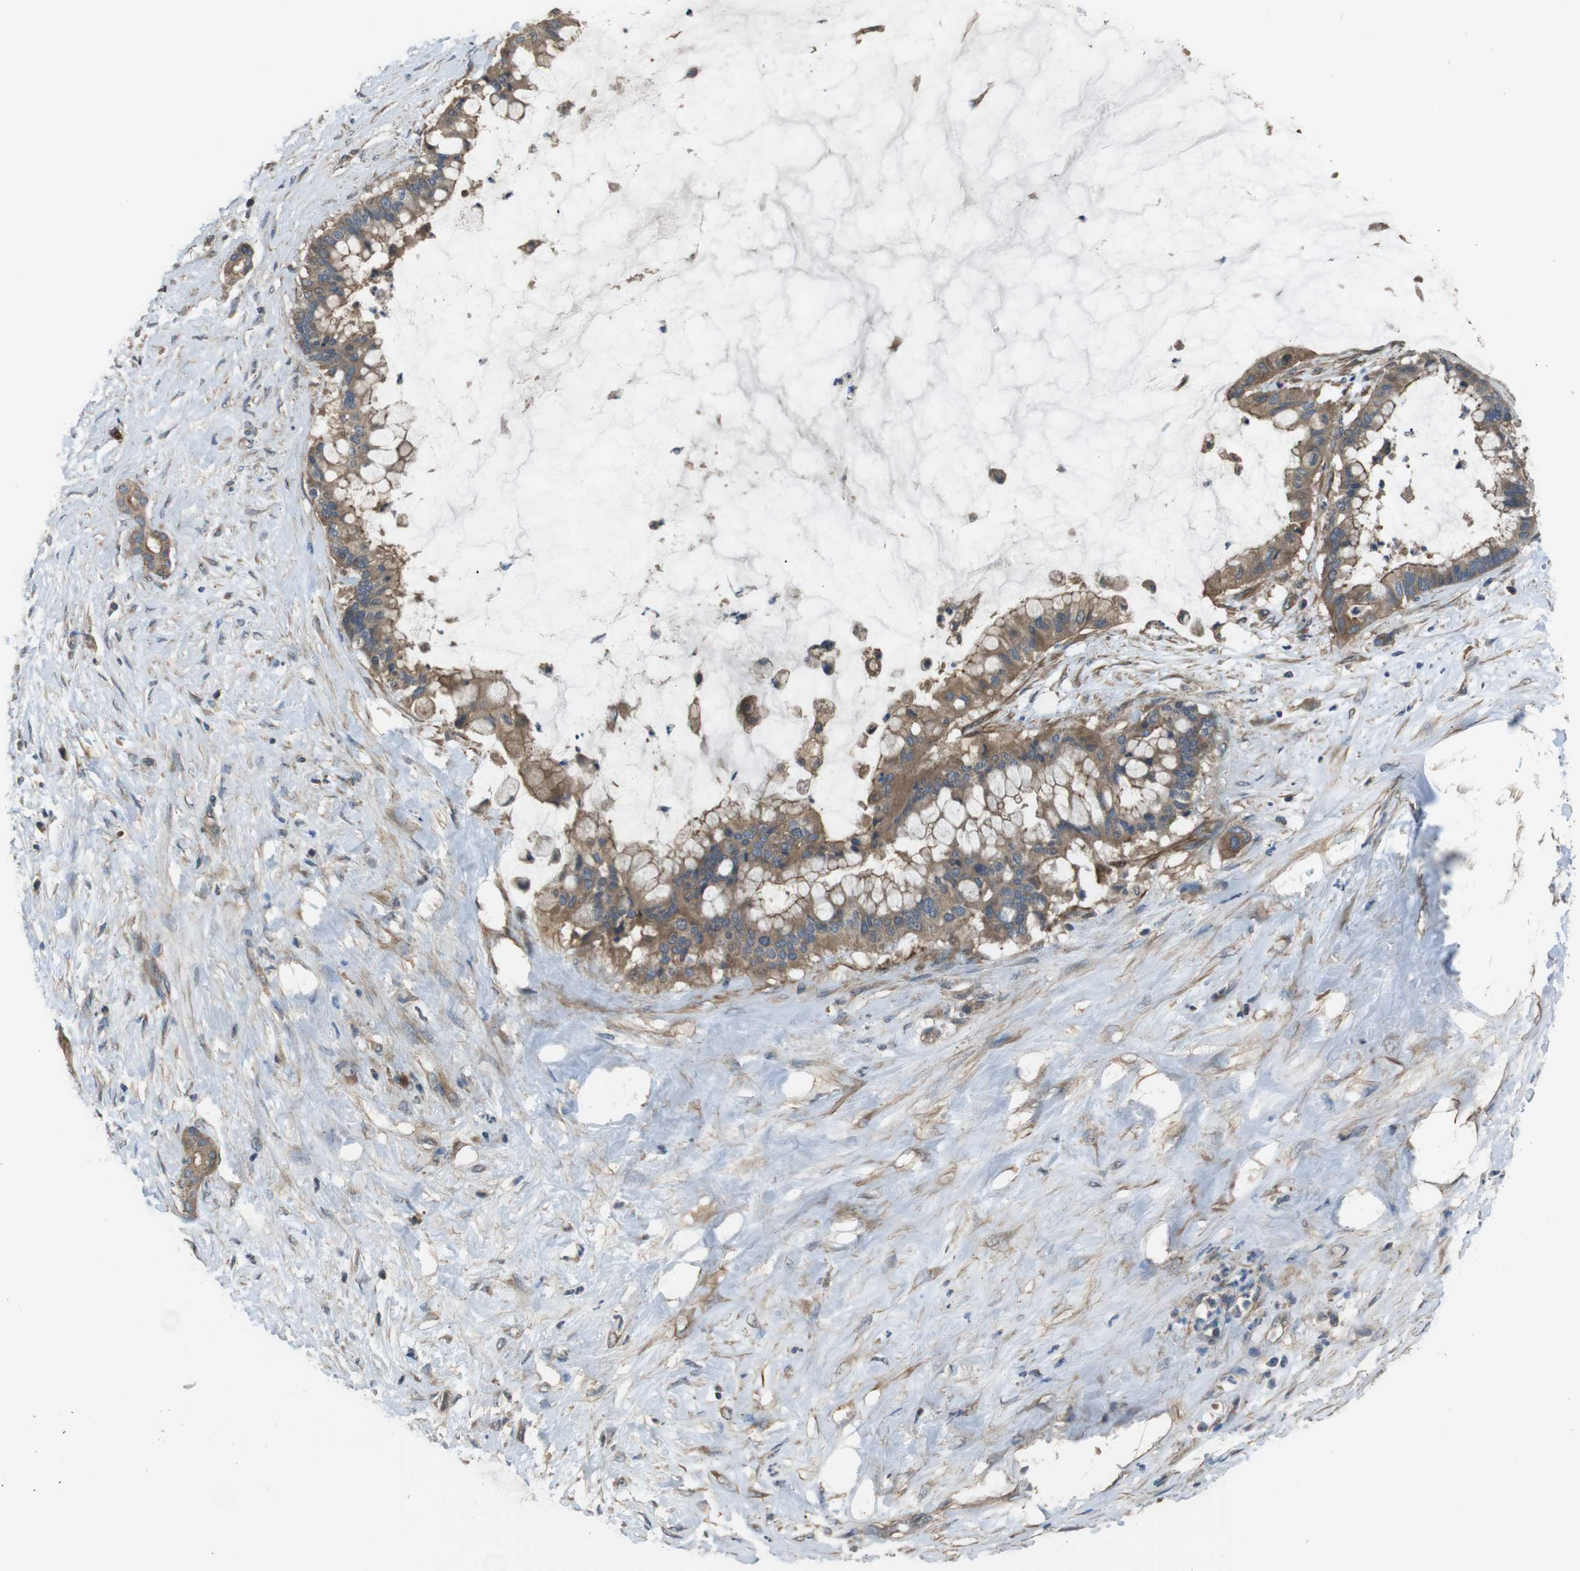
{"staining": {"intensity": "moderate", "quantity": ">75%", "location": "cytoplasmic/membranous"}, "tissue": "pancreatic cancer", "cell_type": "Tumor cells", "image_type": "cancer", "snomed": [{"axis": "morphology", "description": "Adenocarcinoma, NOS"}, {"axis": "topography", "description": "Pancreas"}], "caption": "This photomicrograph reveals pancreatic cancer (adenocarcinoma) stained with IHC to label a protein in brown. The cytoplasmic/membranous of tumor cells show moderate positivity for the protein. Nuclei are counter-stained blue.", "gene": "FUT2", "patient": {"sex": "male", "age": 41}}